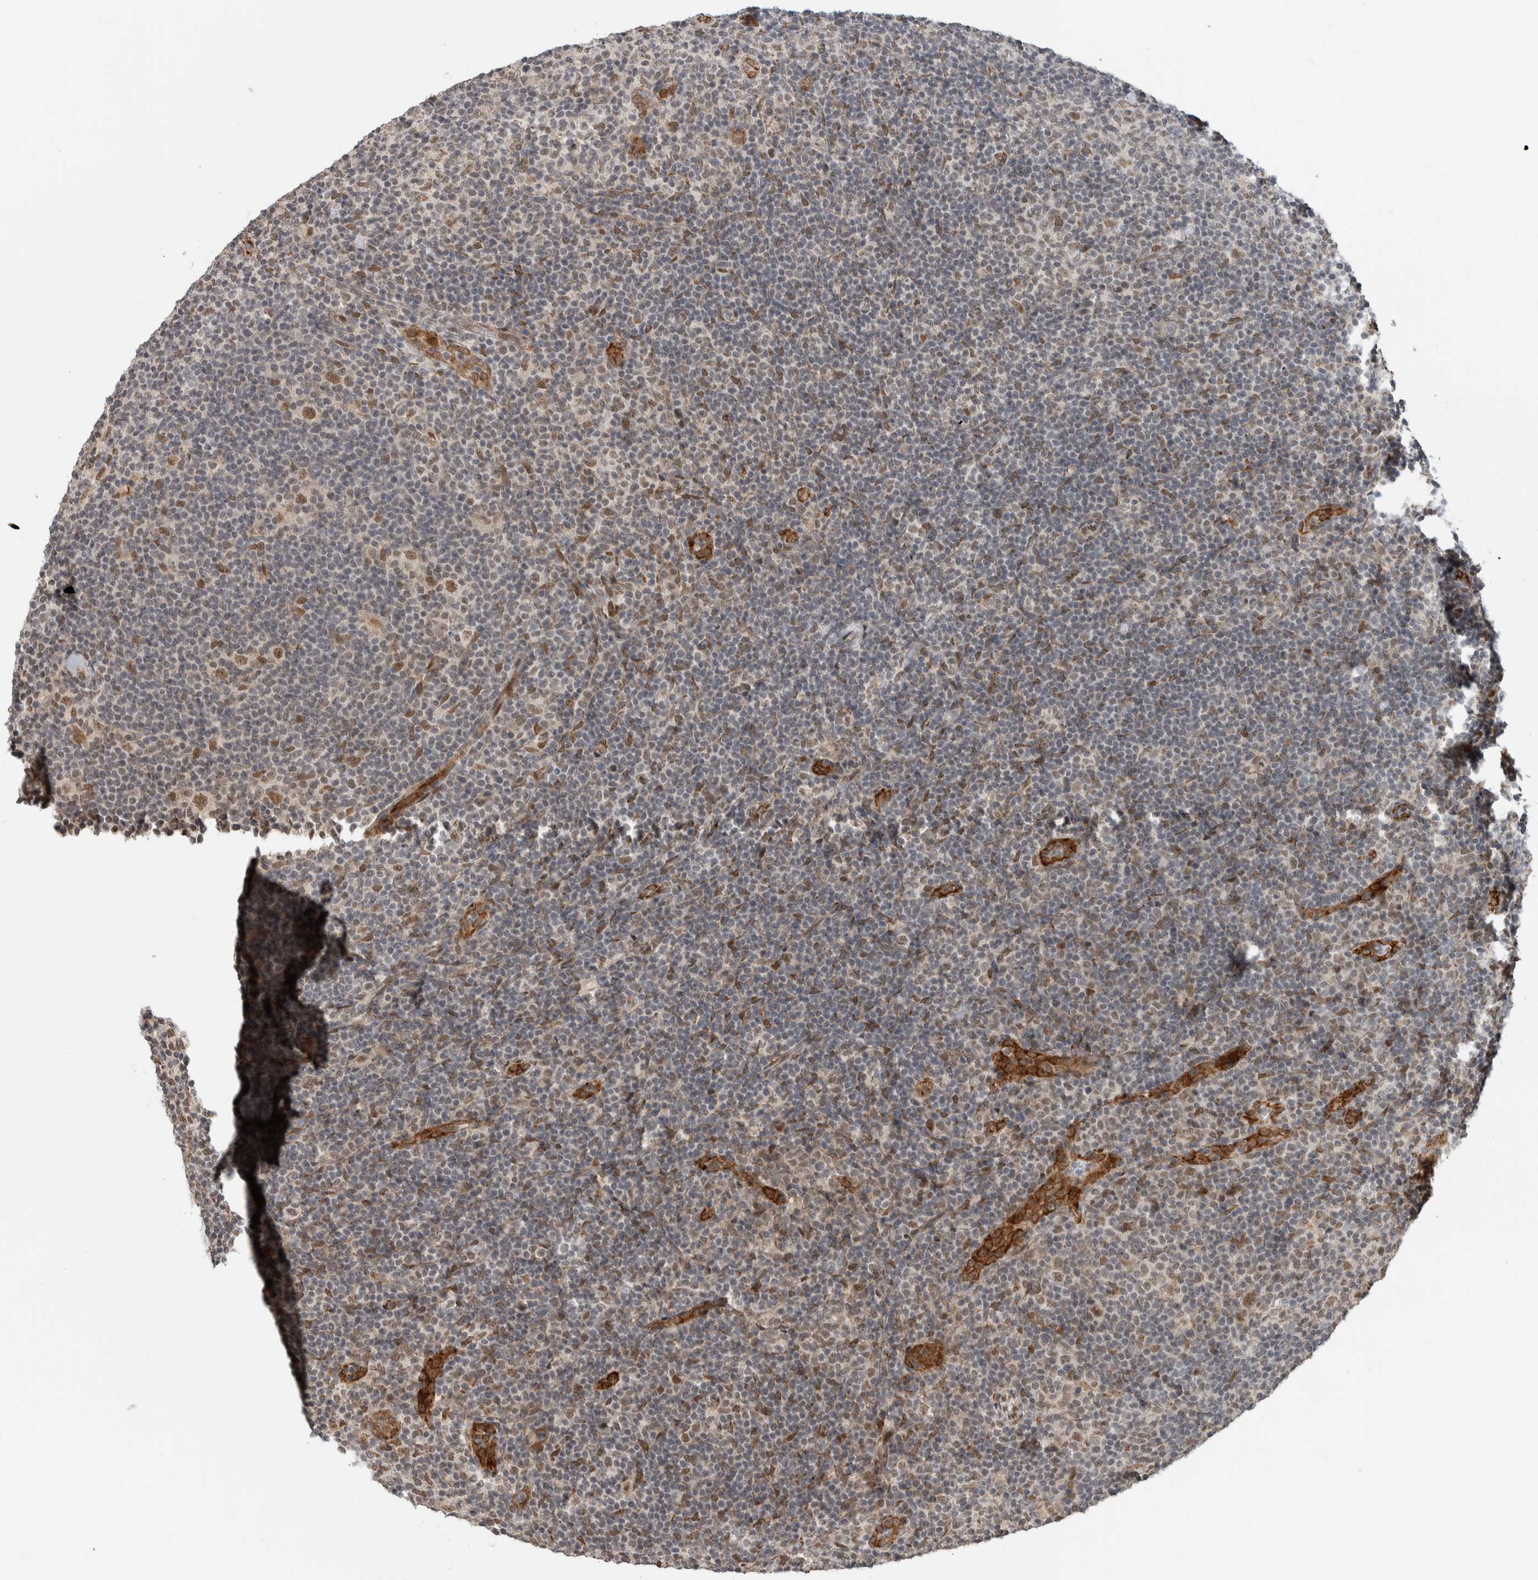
{"staining": {"intensity": "moderate", "quantity": ">75%", "location": "nuclear"}, "tissue": "lymphoma", "cell_type": "Tumor cells", "image_type": "cancer", "snomed": [{"axis": "morphology", "description": "Hodgkin's disease, NOS"}, {"axis": "topography", "description": "Lymph node"}], "caption": "DAB immunohistochemical staining of Hodgkin's disease exhibits moderate nuclear protein staining in approximately >75% of tumor cells.", "gene": "TNRC18", "patient": {"sex": "female", "age": 57}}